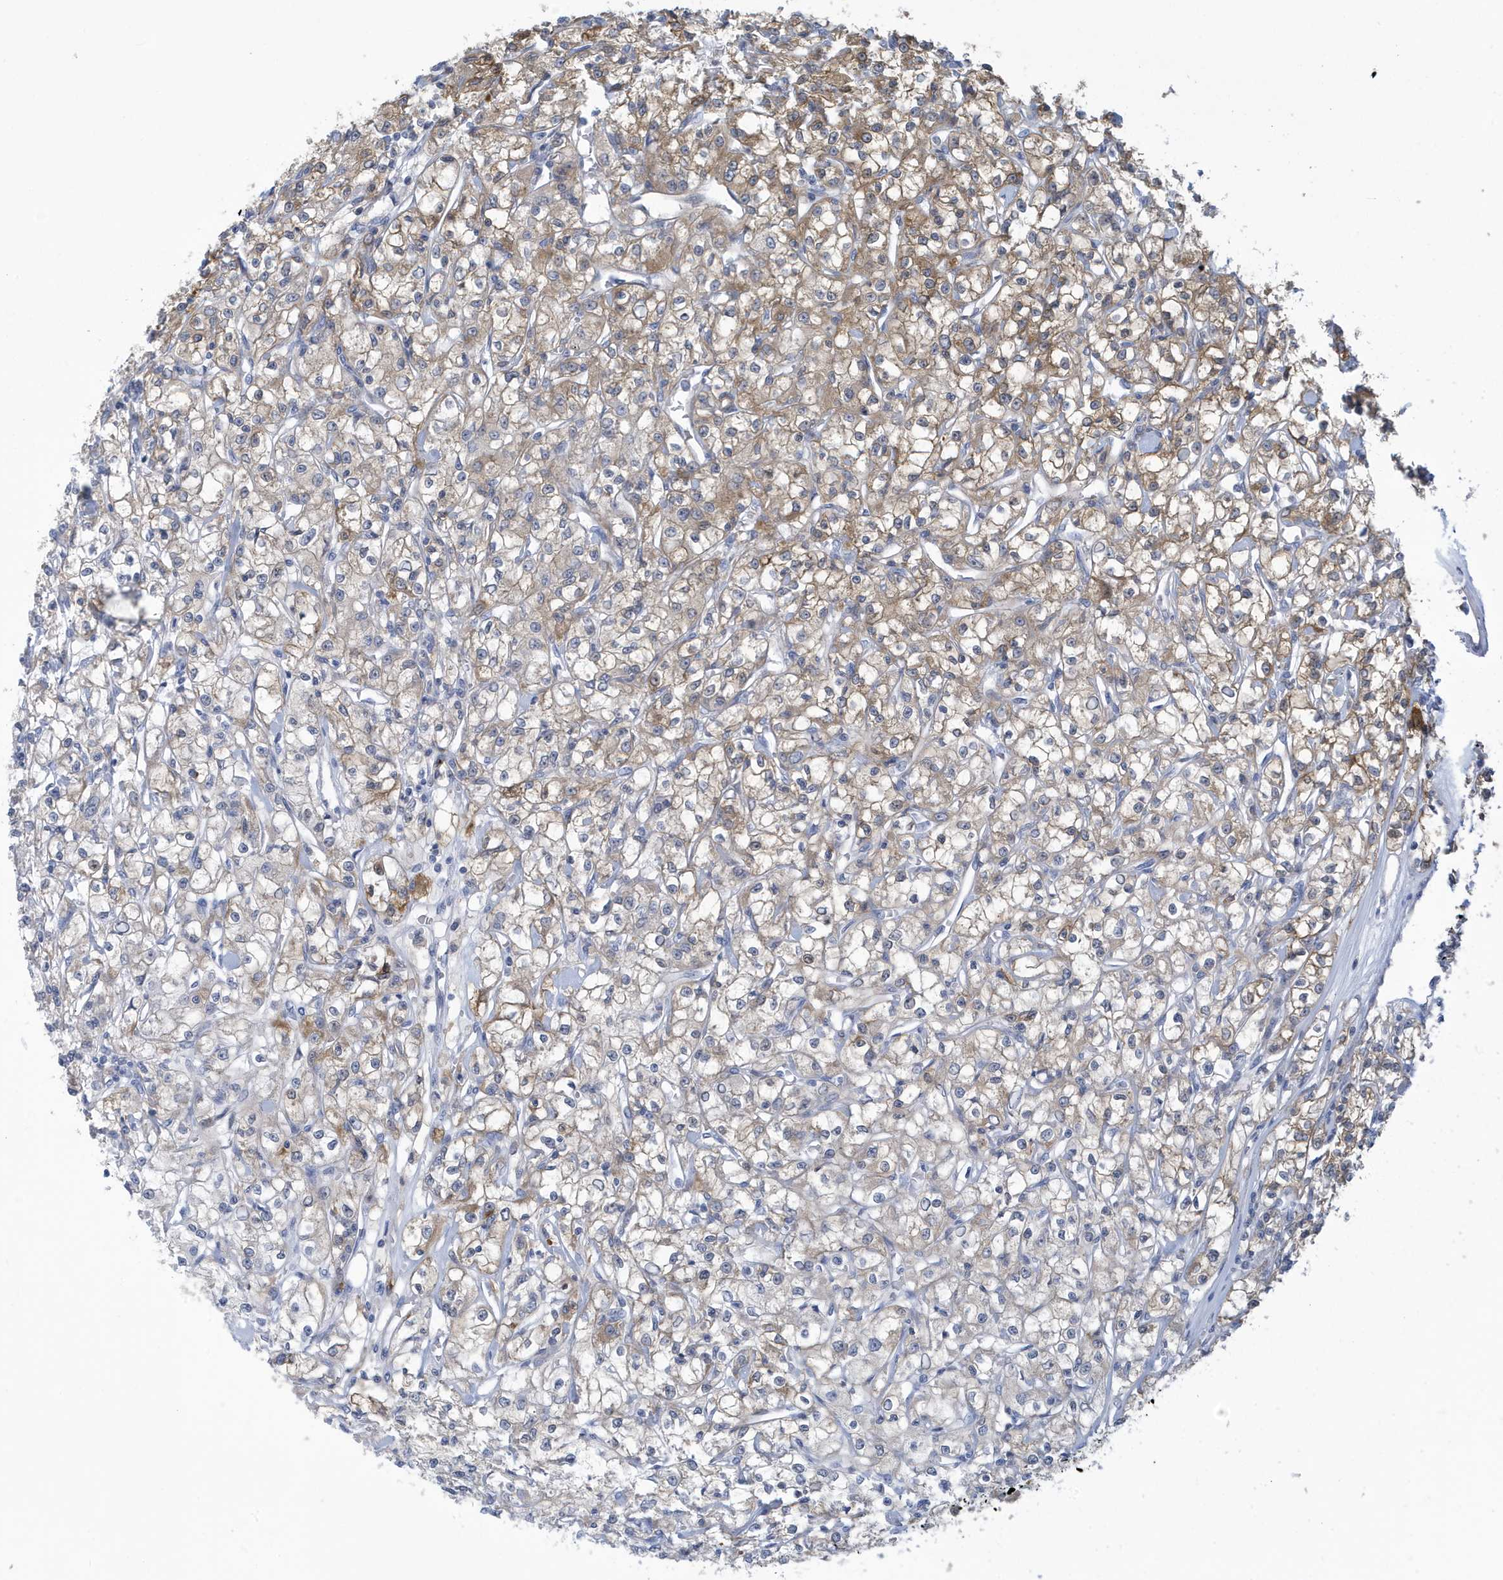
{"staining": {"intensity": "moderate", "quantity": "<25%", "location": "cytoplasmic/membranous"}, "tissue": "renal cancer", "cell_type": "Tumor cells", "image_type": "cancer", "snomed": [{"axis": "morphology", "description": "Adenocarcinoma, NOS"}, {"axis": "topography", "description": "Kidney"}], "caption": "IHC histopathology image of human renal cancer stained for a protein (brown), which displays low levels of moderate cytoplasmic/membranous staining in about <25% of tumor cells.", "gene": "VTA1", "patient": {"sex": "female", "age": 59}}